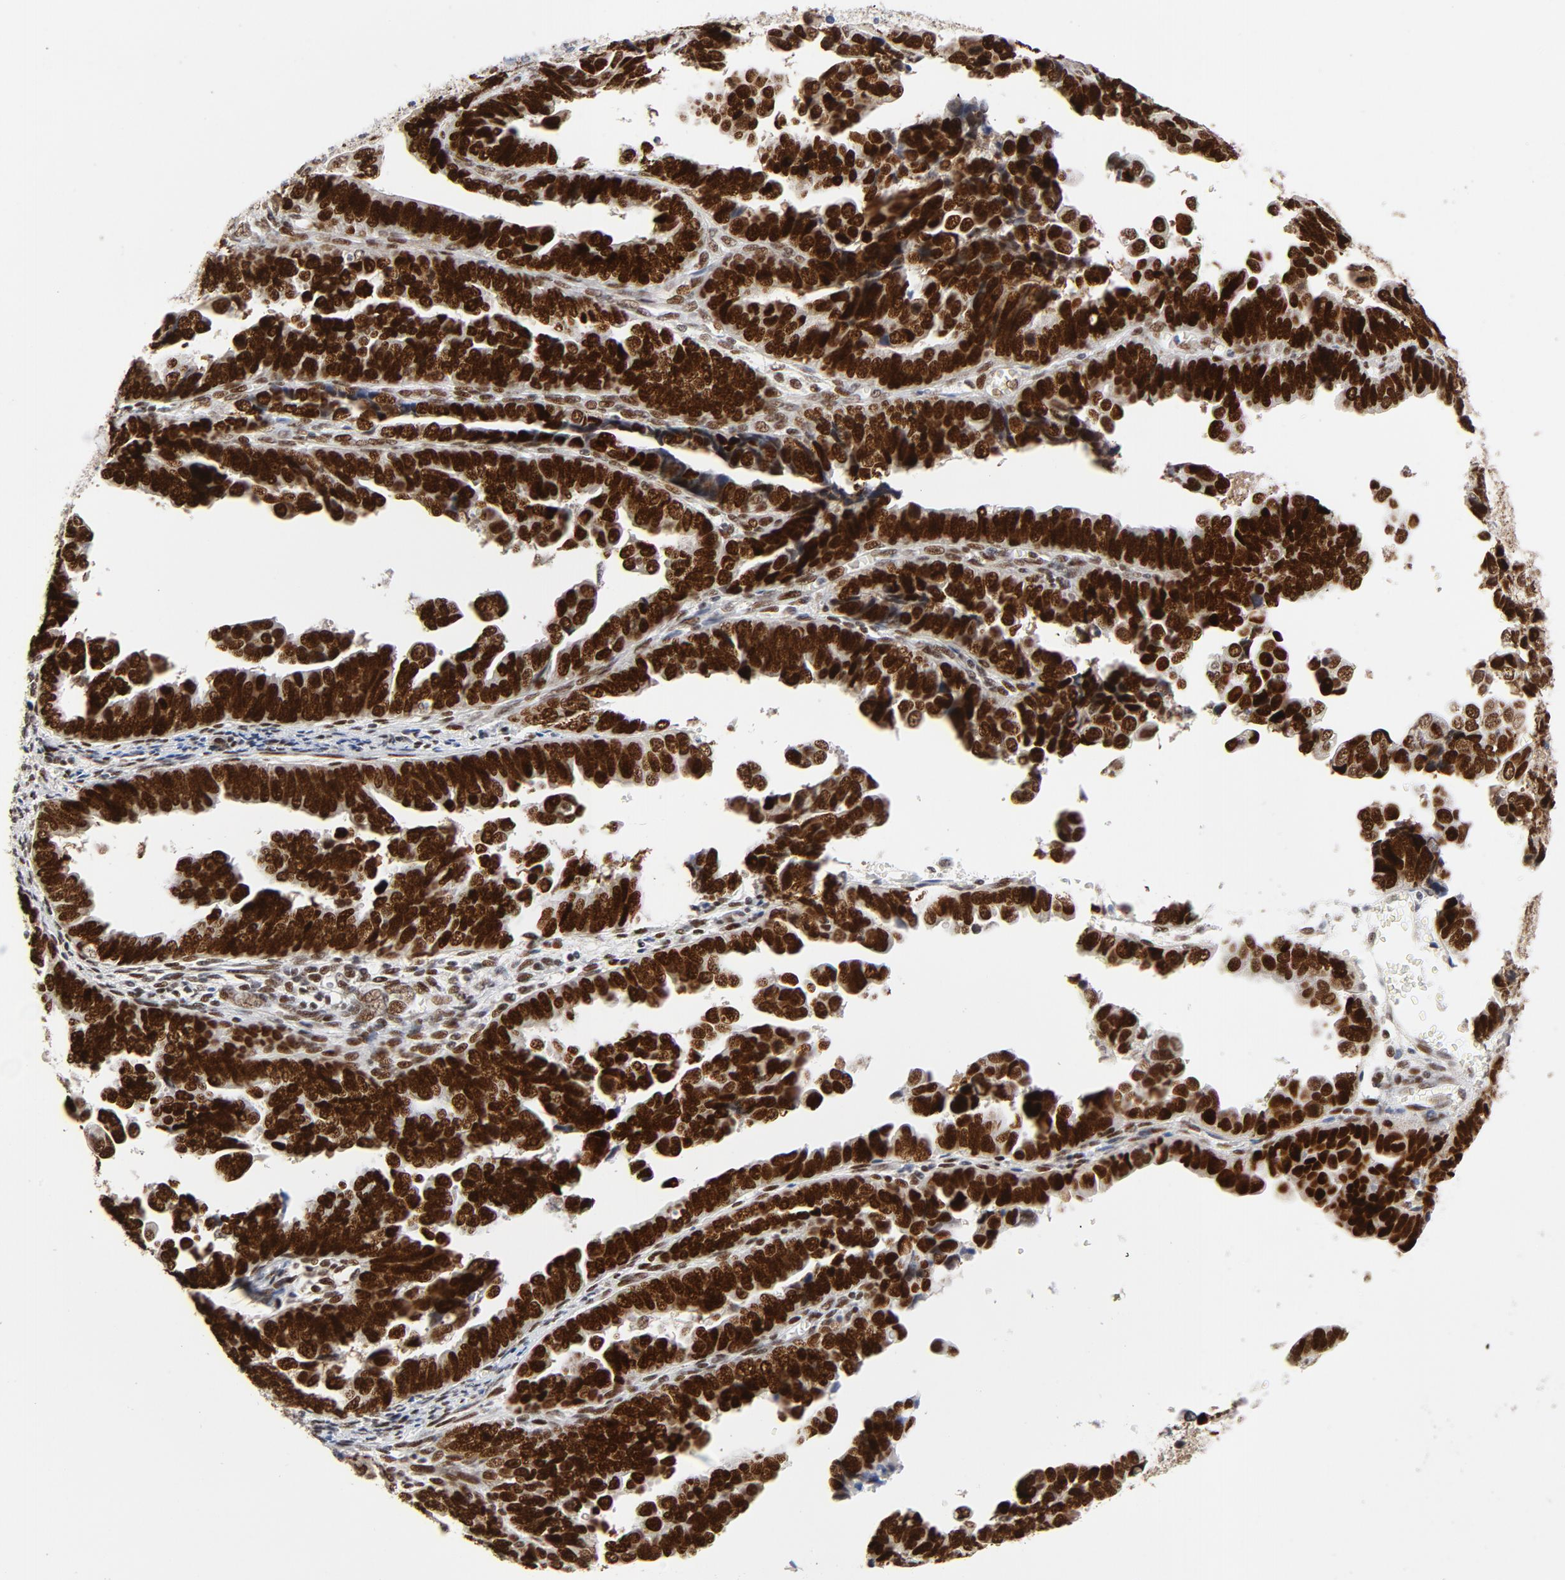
{"staining": {"intensity": "strong", "quantity": ">75%", "location": "nuclear"}, "tissue": "endometrial cancer", "cell_type": "Tumor cells", "image_type": "cancer", "snomed": [{"axis": "morphology", "description": "Adenocarcinoma, NOS"}, {"axis": "topography", "description": "Endometrium"}], "caption": "A brown stain highlights strong nuclear positivity of a protein in adenocarcinoma (endometrial) tumor cells.", "gene": "GTF2I", "patient": {"sex": "female", "age": 75}}